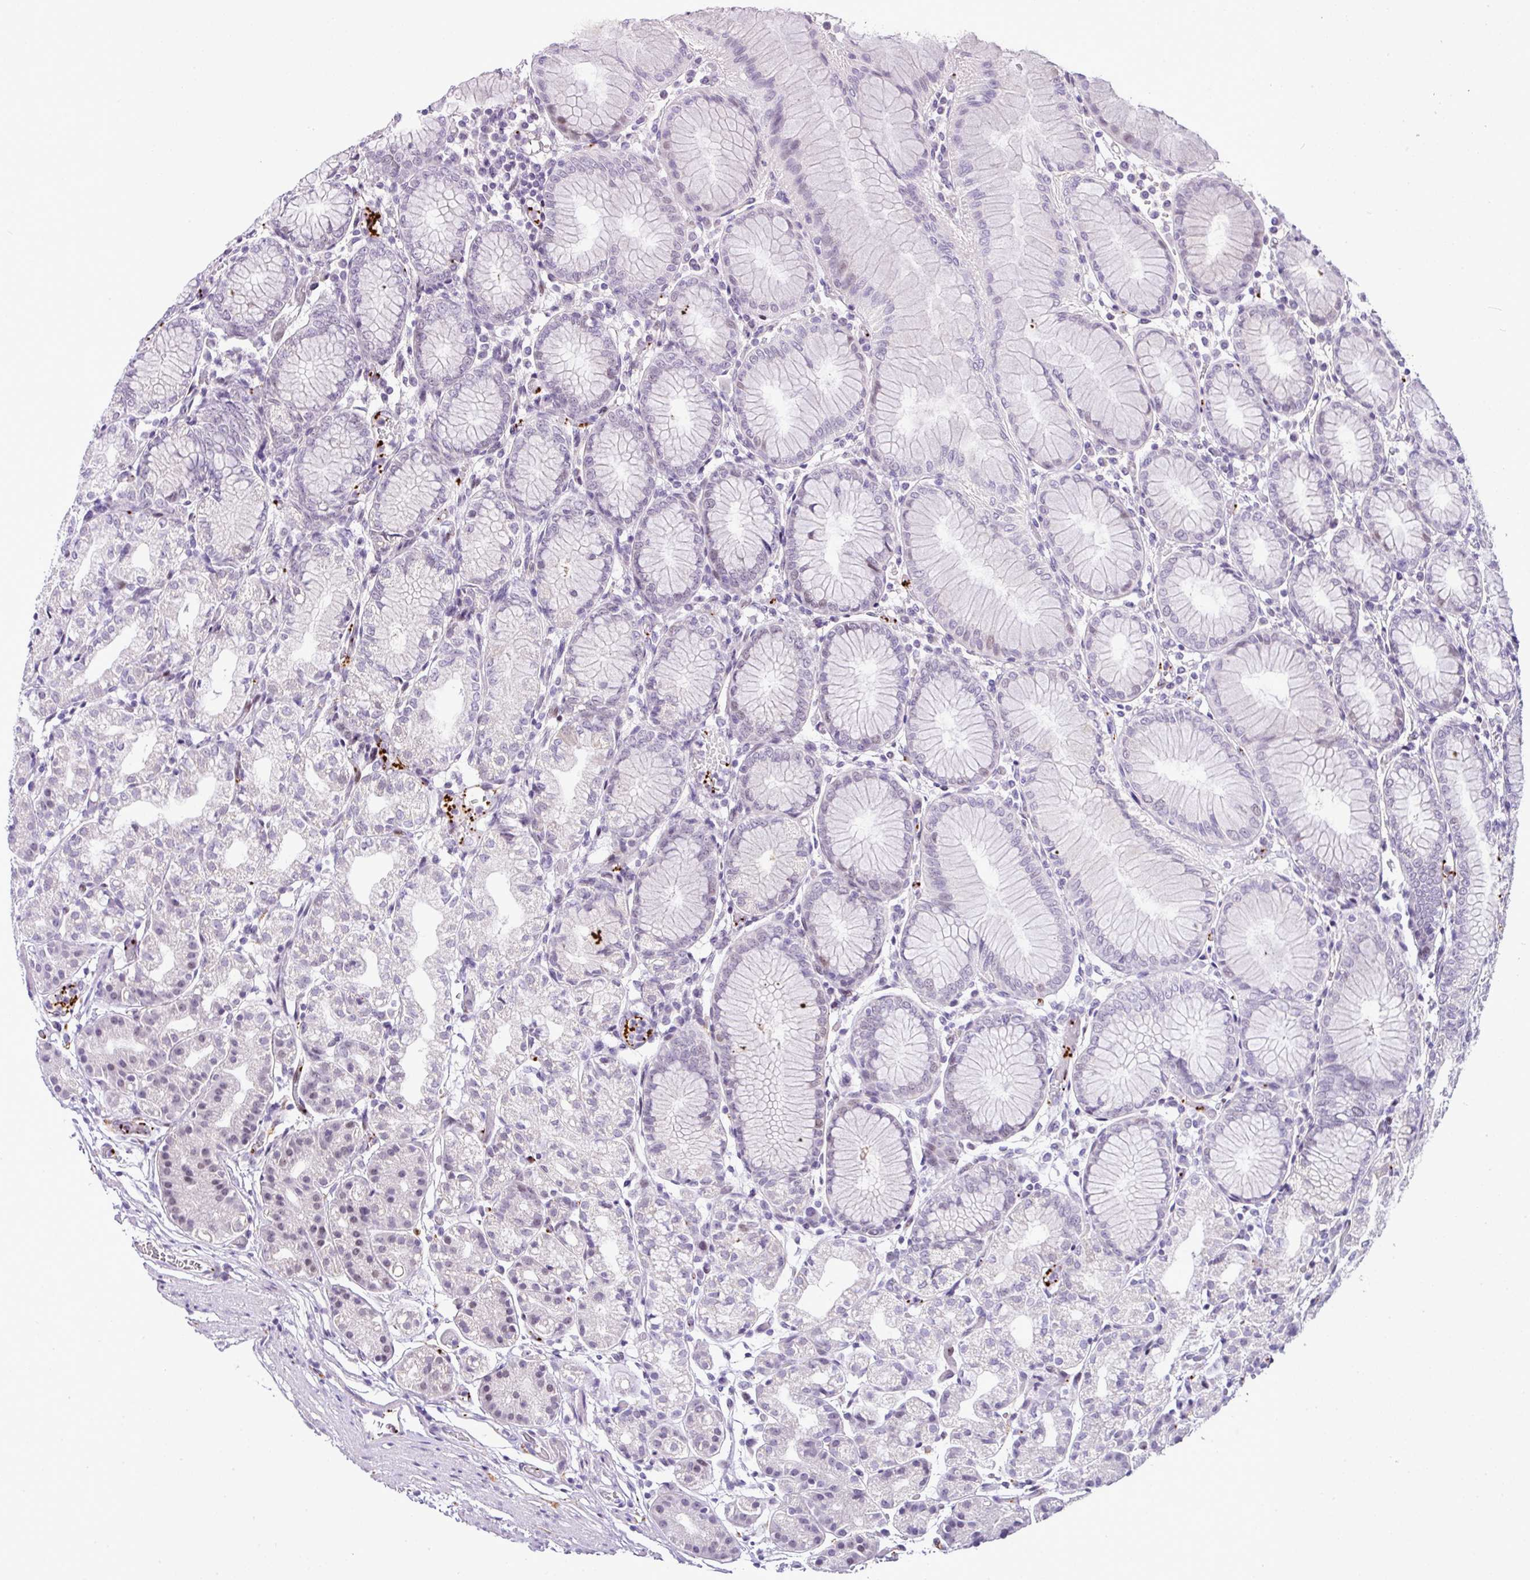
{"staining": {"intensity": "weak", "quantity": "<25%", "location": "nuclear"}, "tissue": "stomach", "cell_type": "Glandular cells", "image_type": "normal", "snomed": [{"axis": "morphology", "description": "Normal tissue, NOS"}, {"axis": "topography", "description": "Stomach"}], "caption": "A histopathology image of stomach stained for a protein shows no brown staining in glandular cells. (DAB (3,3'-diaminobenzidine) immunohistochemistry, high magnification).", "gene": "CMTM5", "patient": {"sex": "female", "age": 57}}